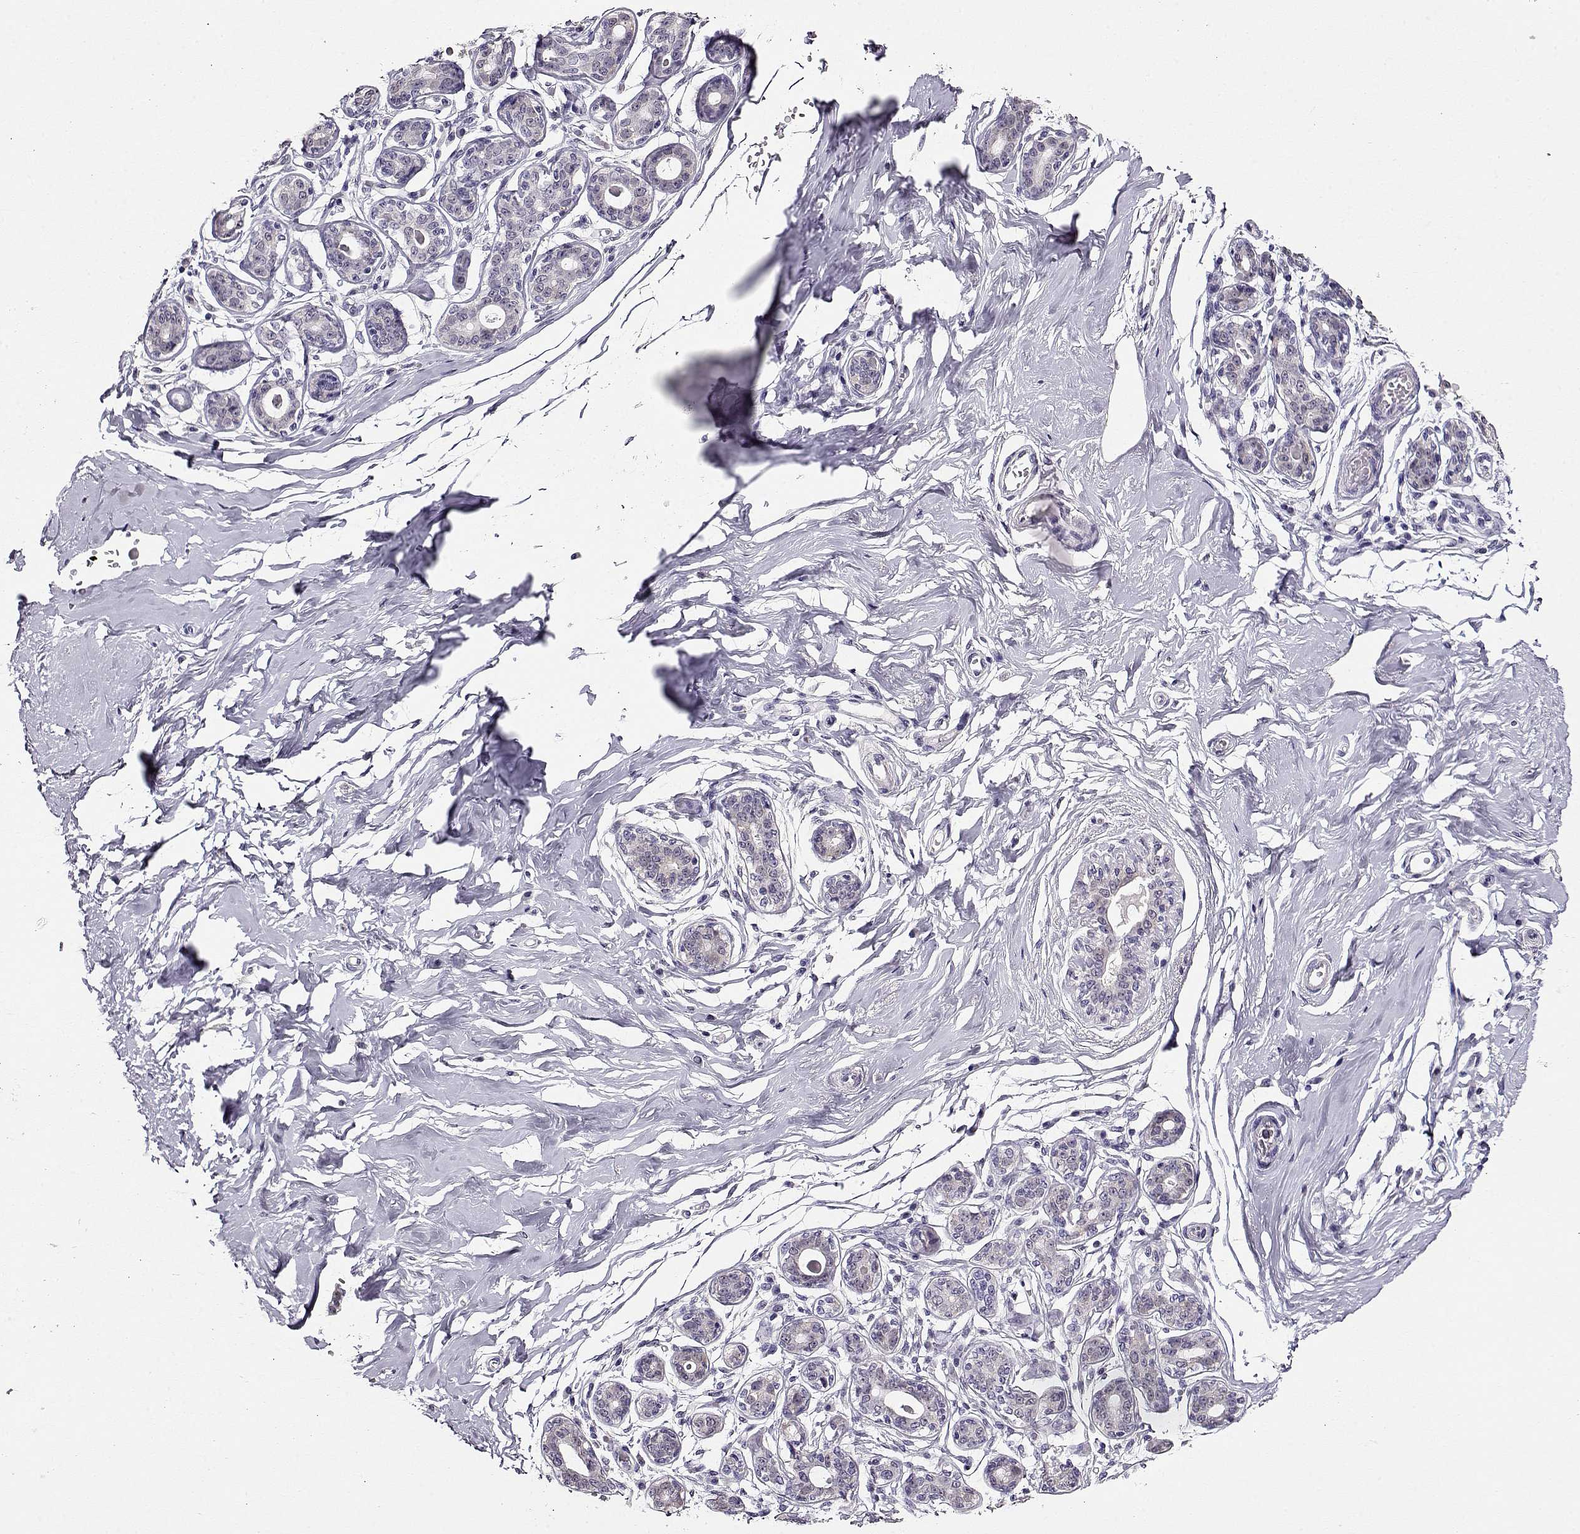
{"staining": {"intensity": "negative", "quantity": "none", "location": "none"}, "tissue": "breast", "cell_type": "Adipocytes", "image_type": "normal", "snomed": [{"axis": "morphology", "description": "Normal tissue, NOS"}, {"axis": "topography", "description": "Skin"}, {"axis": "topography", "description": "Breast"}], "caption": "Immunohistochemical staining of normal human breast shows no significant expression in adipocytes.", "gene": "CCR8", "patient": {"sex": "female", "age": 43}}